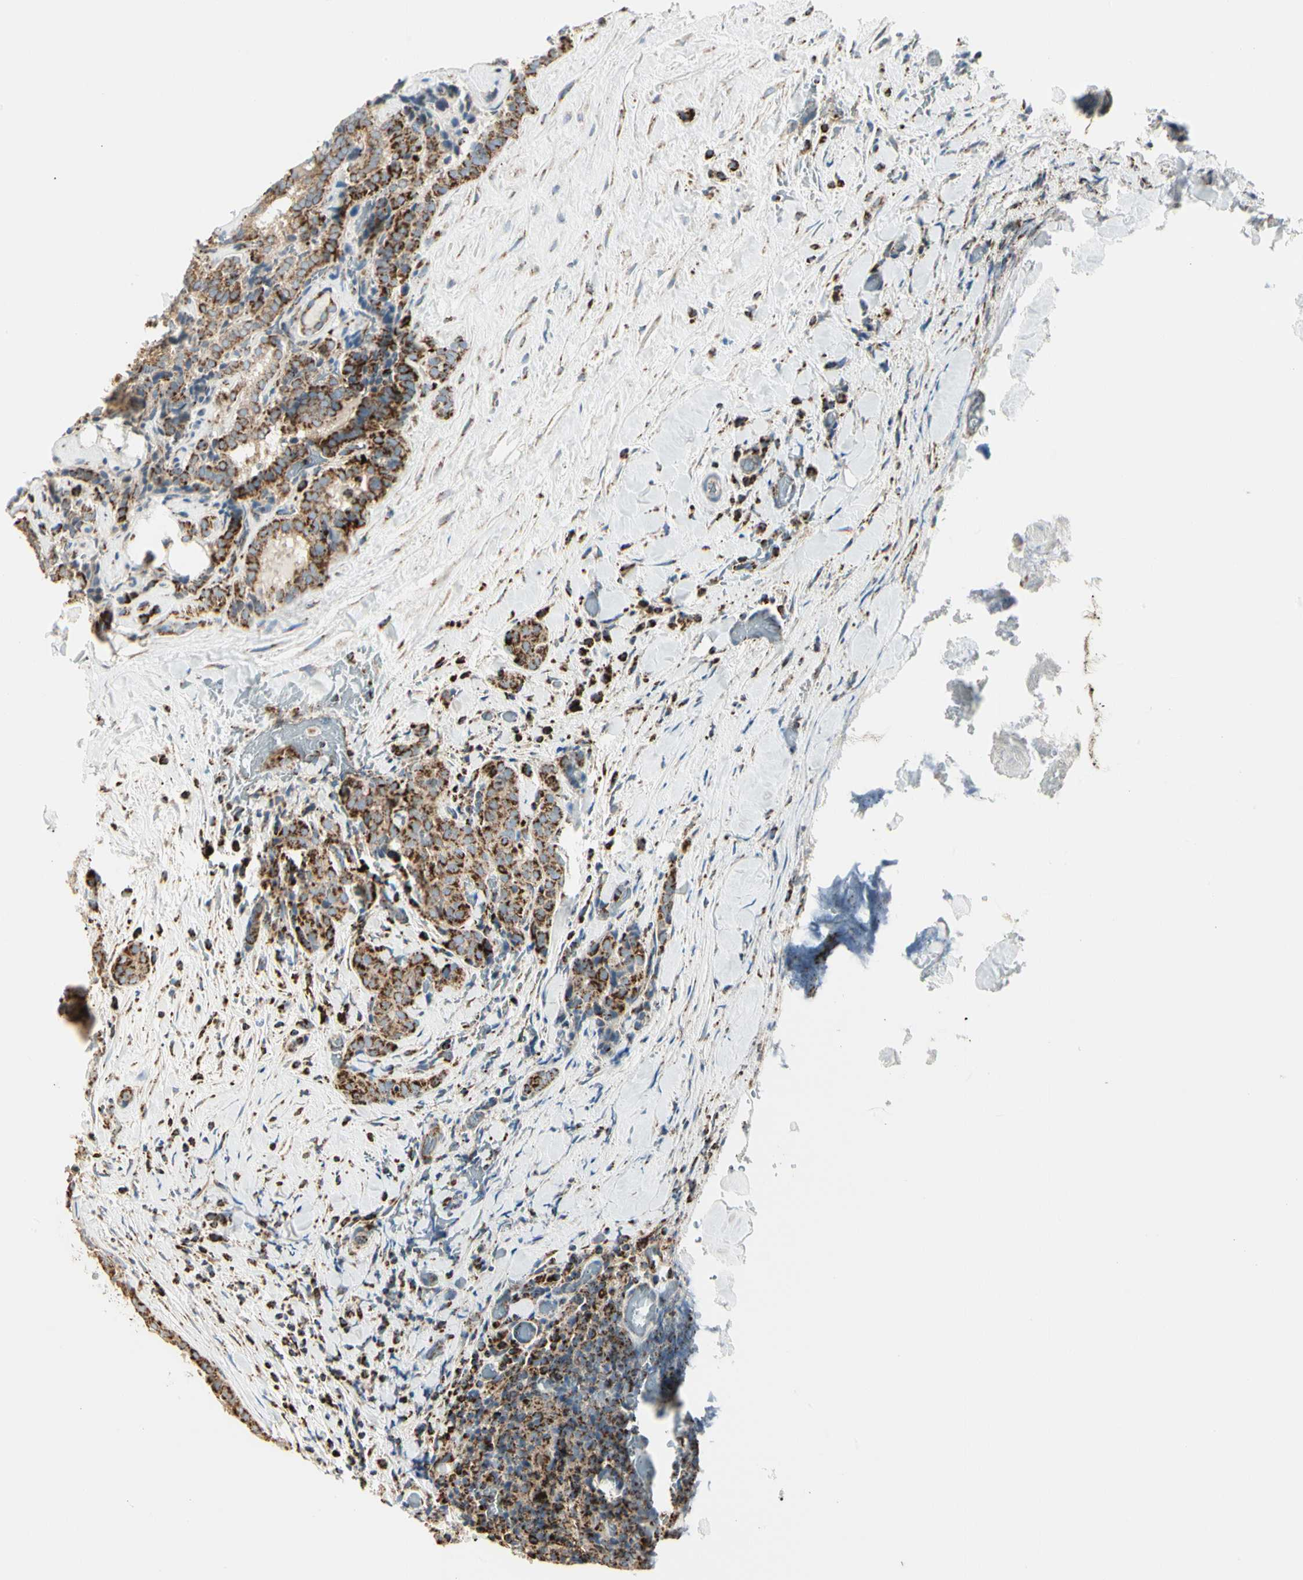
{"staining": {"intensity": "strong", "quantity": ">75%", "location": "cytoplasmic/membranous"}, "tissue": "thyroid cancer", "cell_type": "Tumor cells", "image_type": "cancer", "snomed": [{"axis": "morphology", "description": "Normal tissue, NOS"}, {"axis": "morphology", "description": "Papillary adenocarcinoma, NOS"}, {"axis": "topography", "description": "Thyroid gland"}], "caption": "Brown immunohistochemical staining in human thyroid papillary adenocarcinoma demonstrates strong cytoplasmic/membranous positivity in approximately >75% of tumor cells.", "gene": "ME2", "patient": {"sex": "female", "age": 30}}